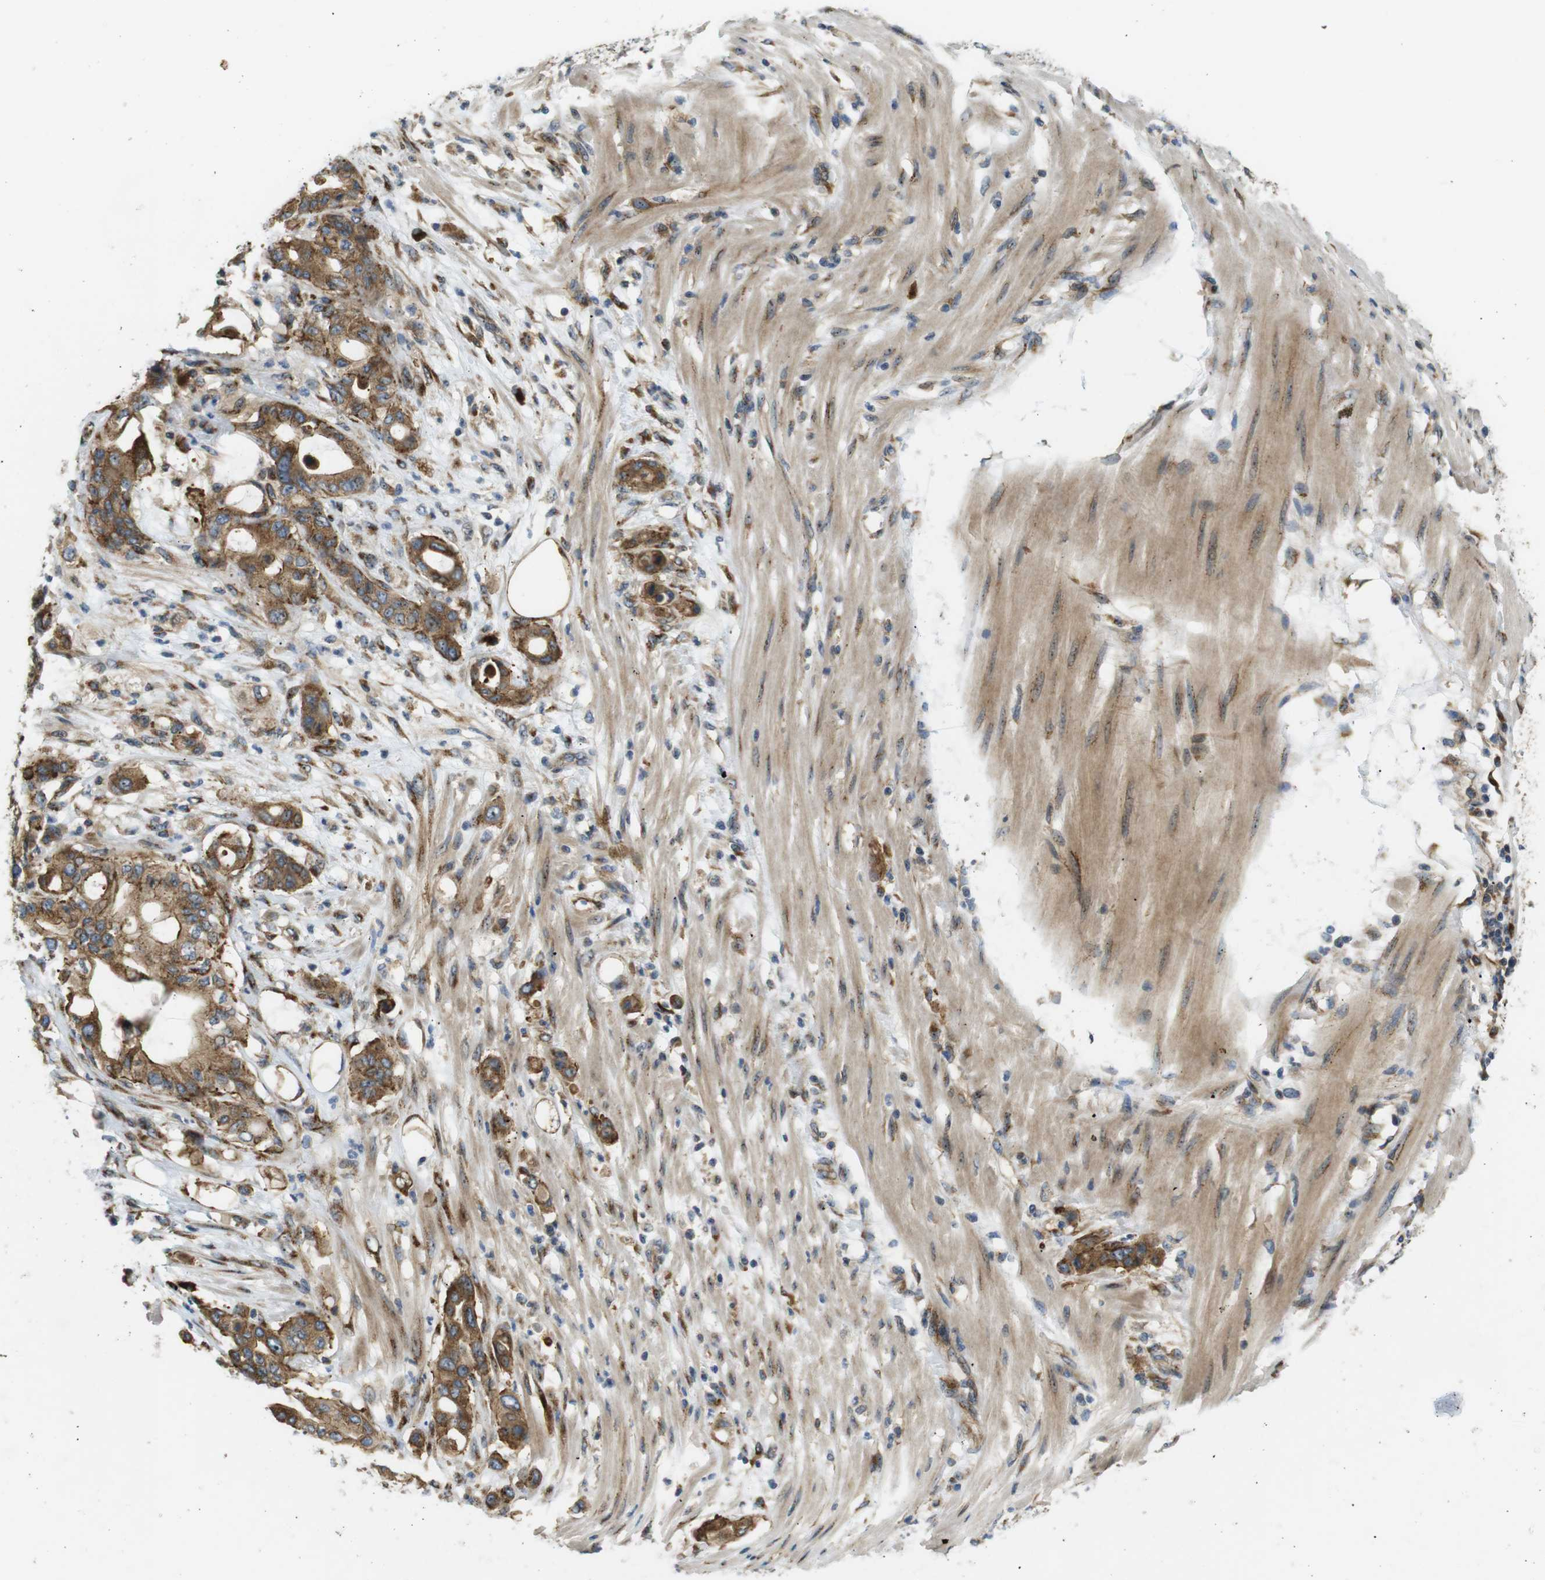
{"staining": {"intensity": "moderate", "quantity": ">75%", "location": "cytoplasmic/membranous"}, "tissue": "pancreatic cancer", "cell_type": "Tumor cells", "image_type": "cancer", "snomed": [{"axis": "morphology", "description": "Adenocarcinoma, NOS"}, {"axis": "morphology", "description": "Adenocarcinoma, metastatic, NOS"}, {"axis": "topography", "description": "Lymph node"}, {"axis": "topography", "description": "Pancreas"}, {"axis": "topography", "description": "Duodenum"}], "caption": "The image displays immunohistochemical staining of pancreatic cancer (metastatic adenocarcinoma). There is moderate cytoplasmic/membranous positivity is seen in approximately >75% of tumor cells. The protein is shown in brown color, while the nuclei are stained blue.", "gene": "TMEM143", "patient": {"sex": "female", "age": 64}}